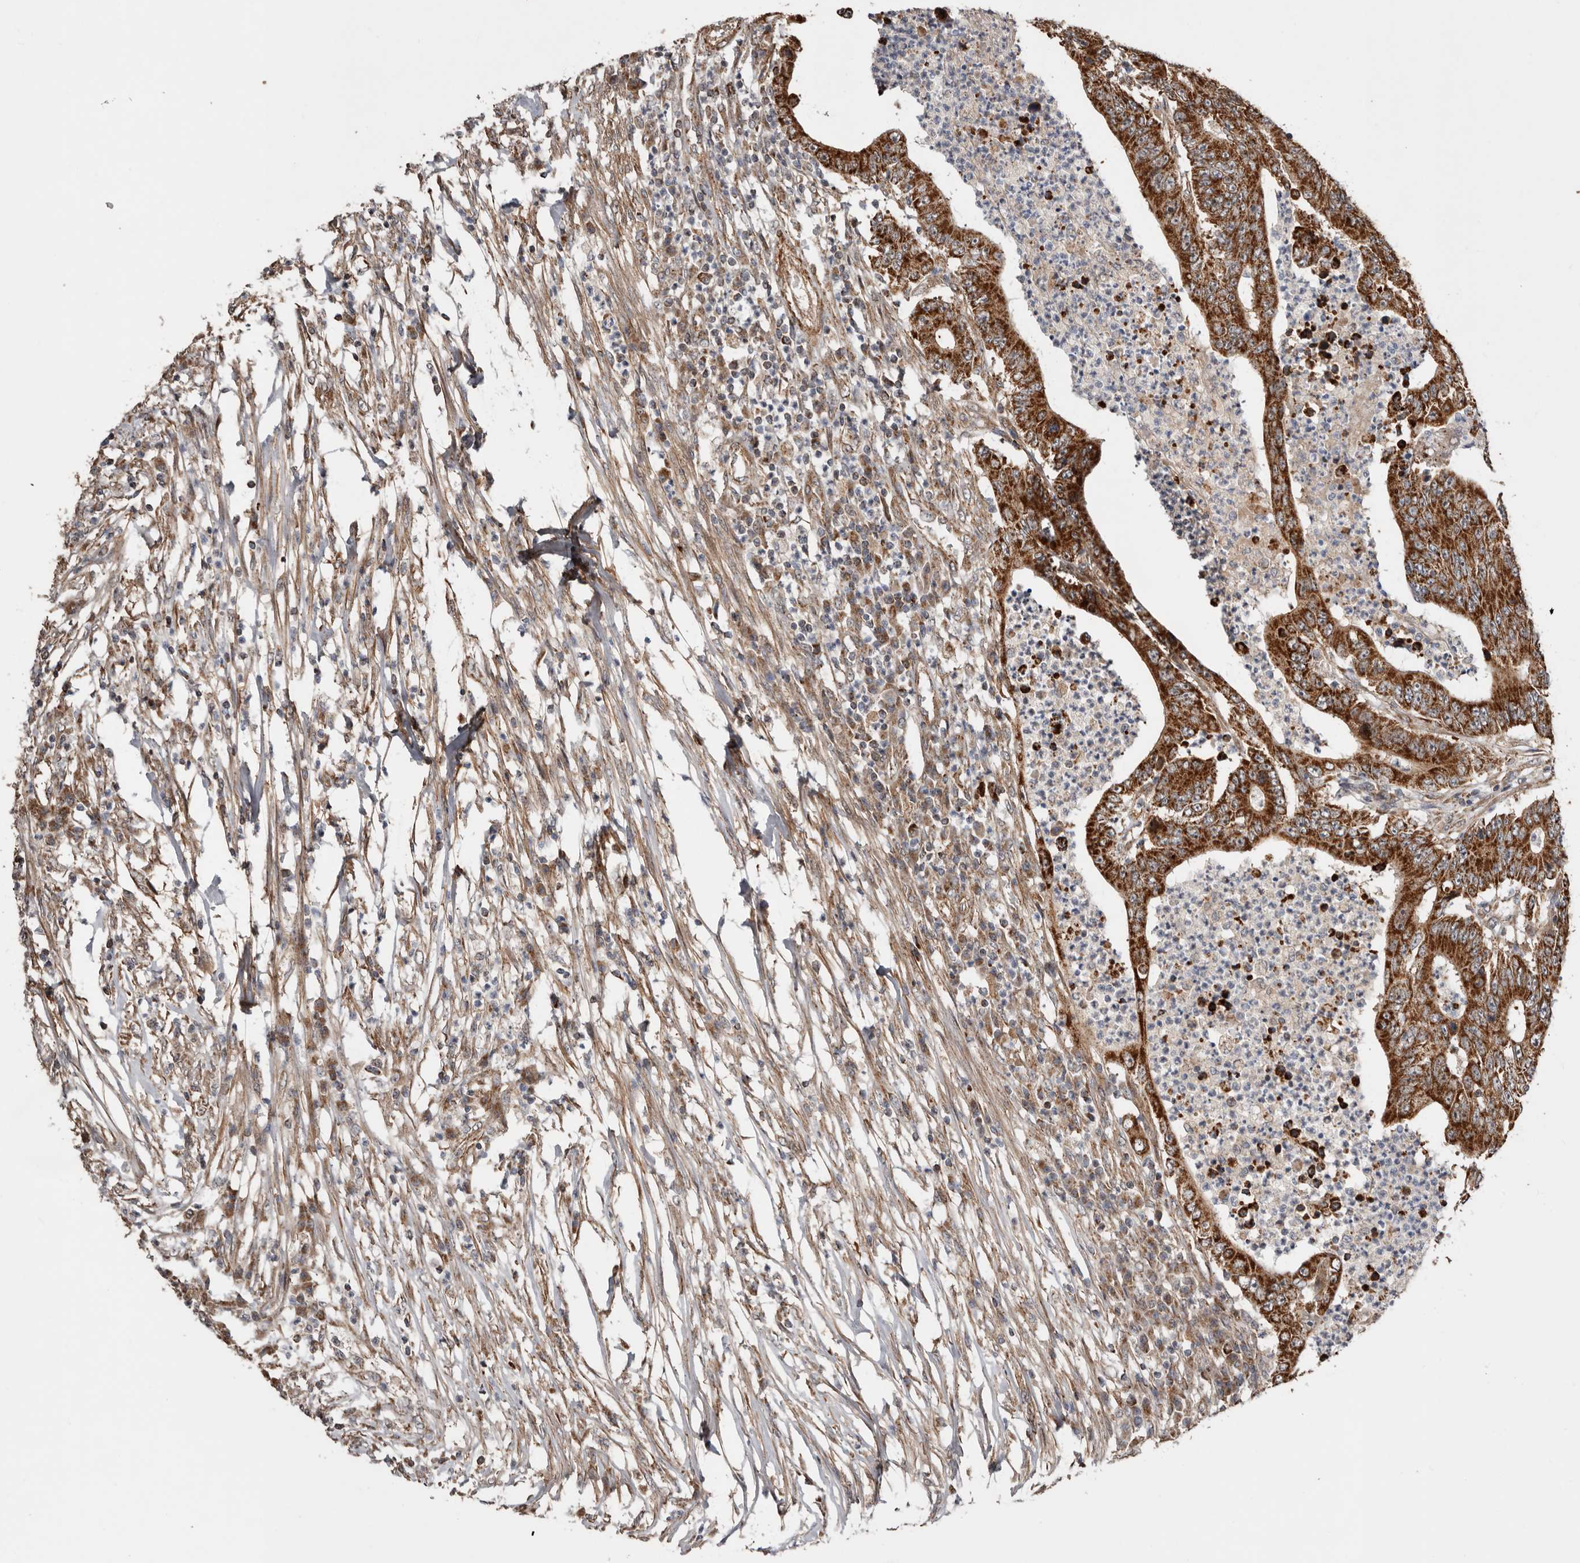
{"staining": {"intensity": "strong", "quantity": ">75%", "location": "cytoplasmic/membranous"}, "tissue": "colorectal cancer", "cell_type": "Tumor cells", "image_type": "cancer", "snomed": [{"axis": "morphology", "description": "Adenocarcinoma, NOS"}, {"axis": "topography", "description": "Colon"}], "caption": "A histopathology image showing strong cytoplasmic/membranous staining in about >75% of tumor cells in adenocarcinoma (colorectal), as visualized by brown immunohistochemical staining.", "gene": "PROKR1", "patient": {"sex": "male", "age": 83}}